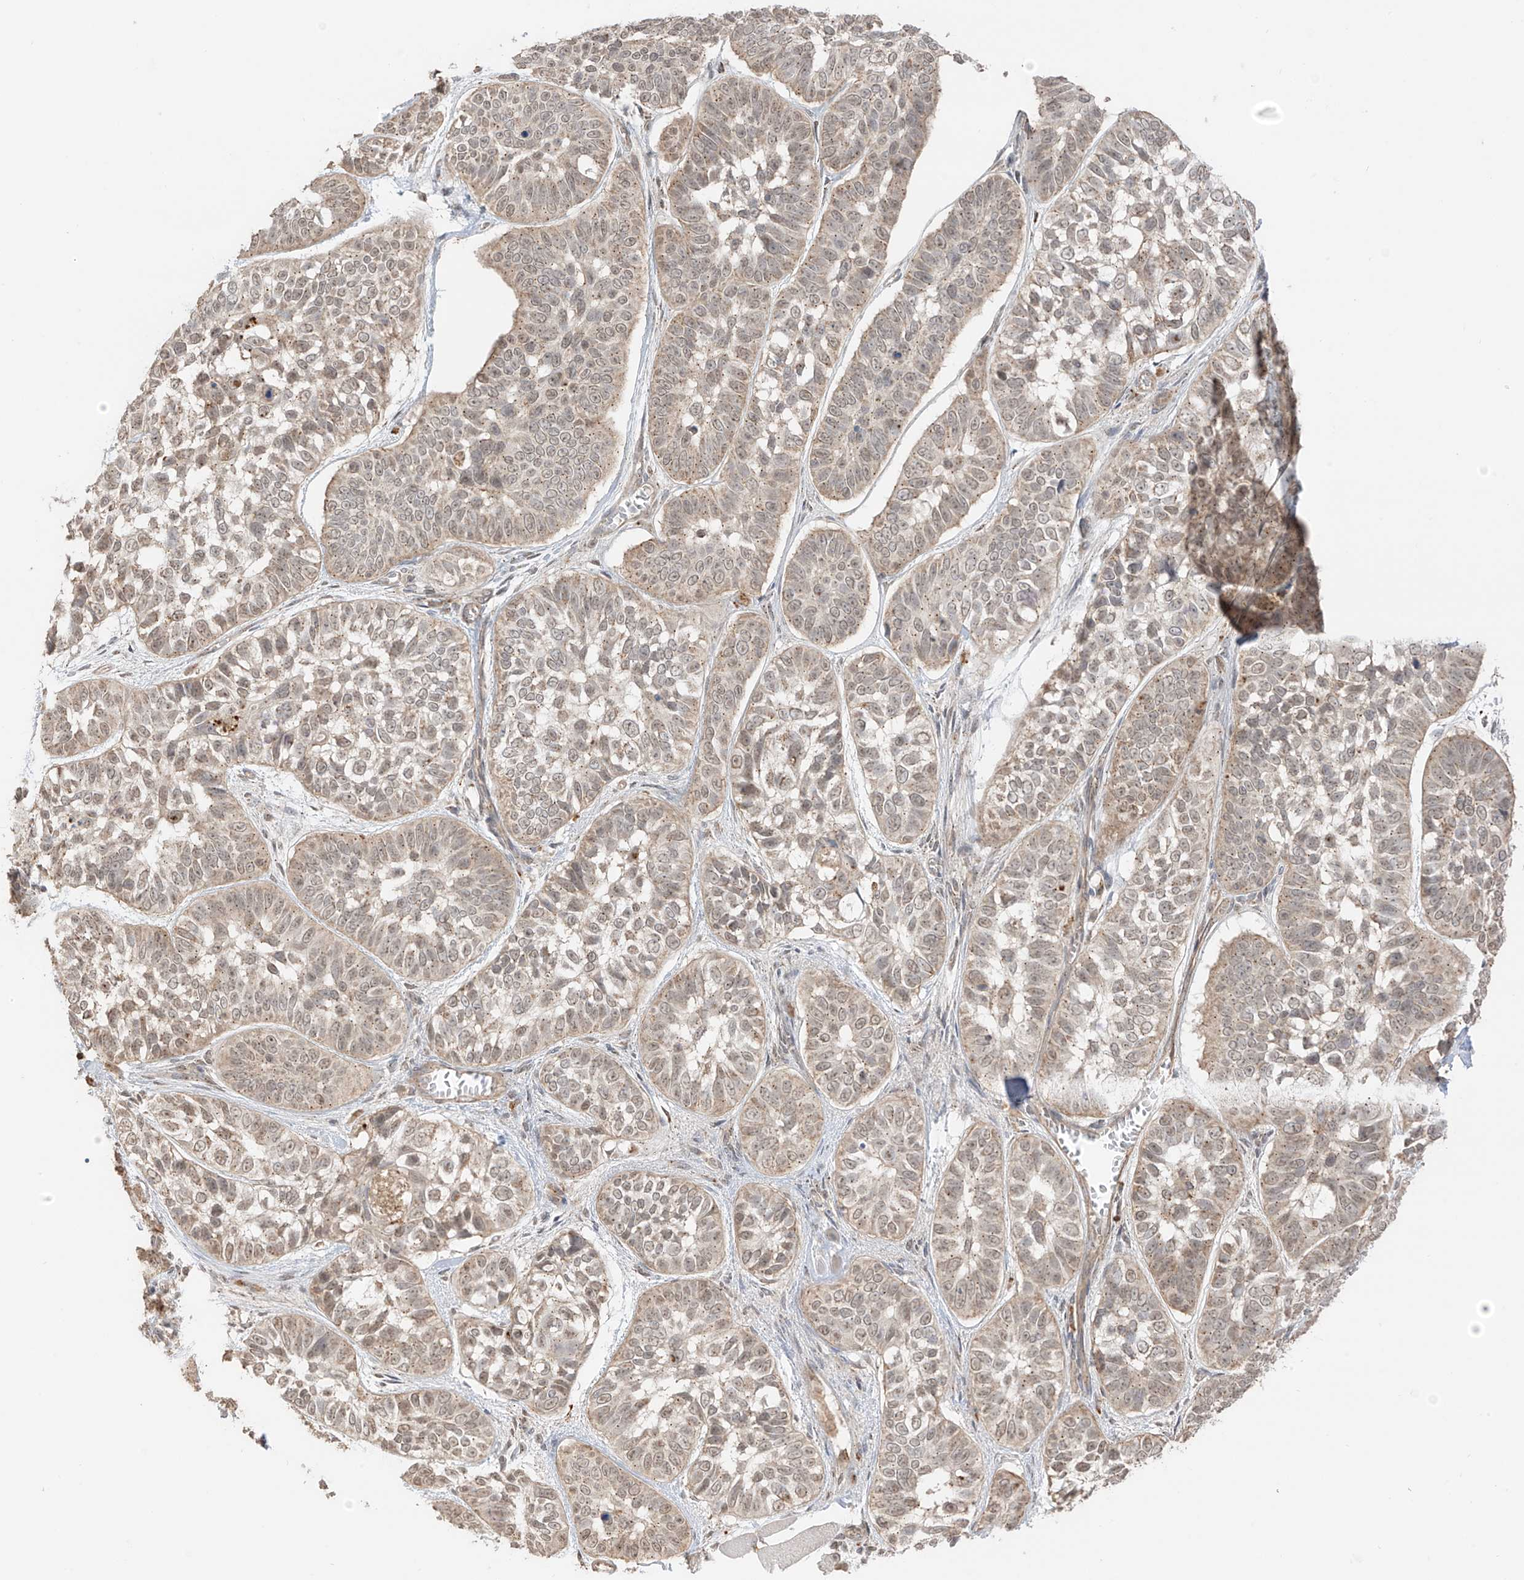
{"staining": {"intensity": "weak", "quantity": "25%-75%", "location": "cytoplasmic/membranous"}, "tissue": "skin cancer", "cell_type": "Tumor cells", "image_type": "cancer", "snomed": [{"axis": "morphology", "description": "Basal cell carcinoma"}, {"axis": "topography", "description": "Skin"}], "caption": "Skin cancer (basal cell carcinoma) was stained to show a protein in brown. There is low levels of weak cytoplasmic/membranous staining in about 25%-75% of tumor cells.", "gene": "N4BP3", "patient": {"sex": "male", "age": 62}}